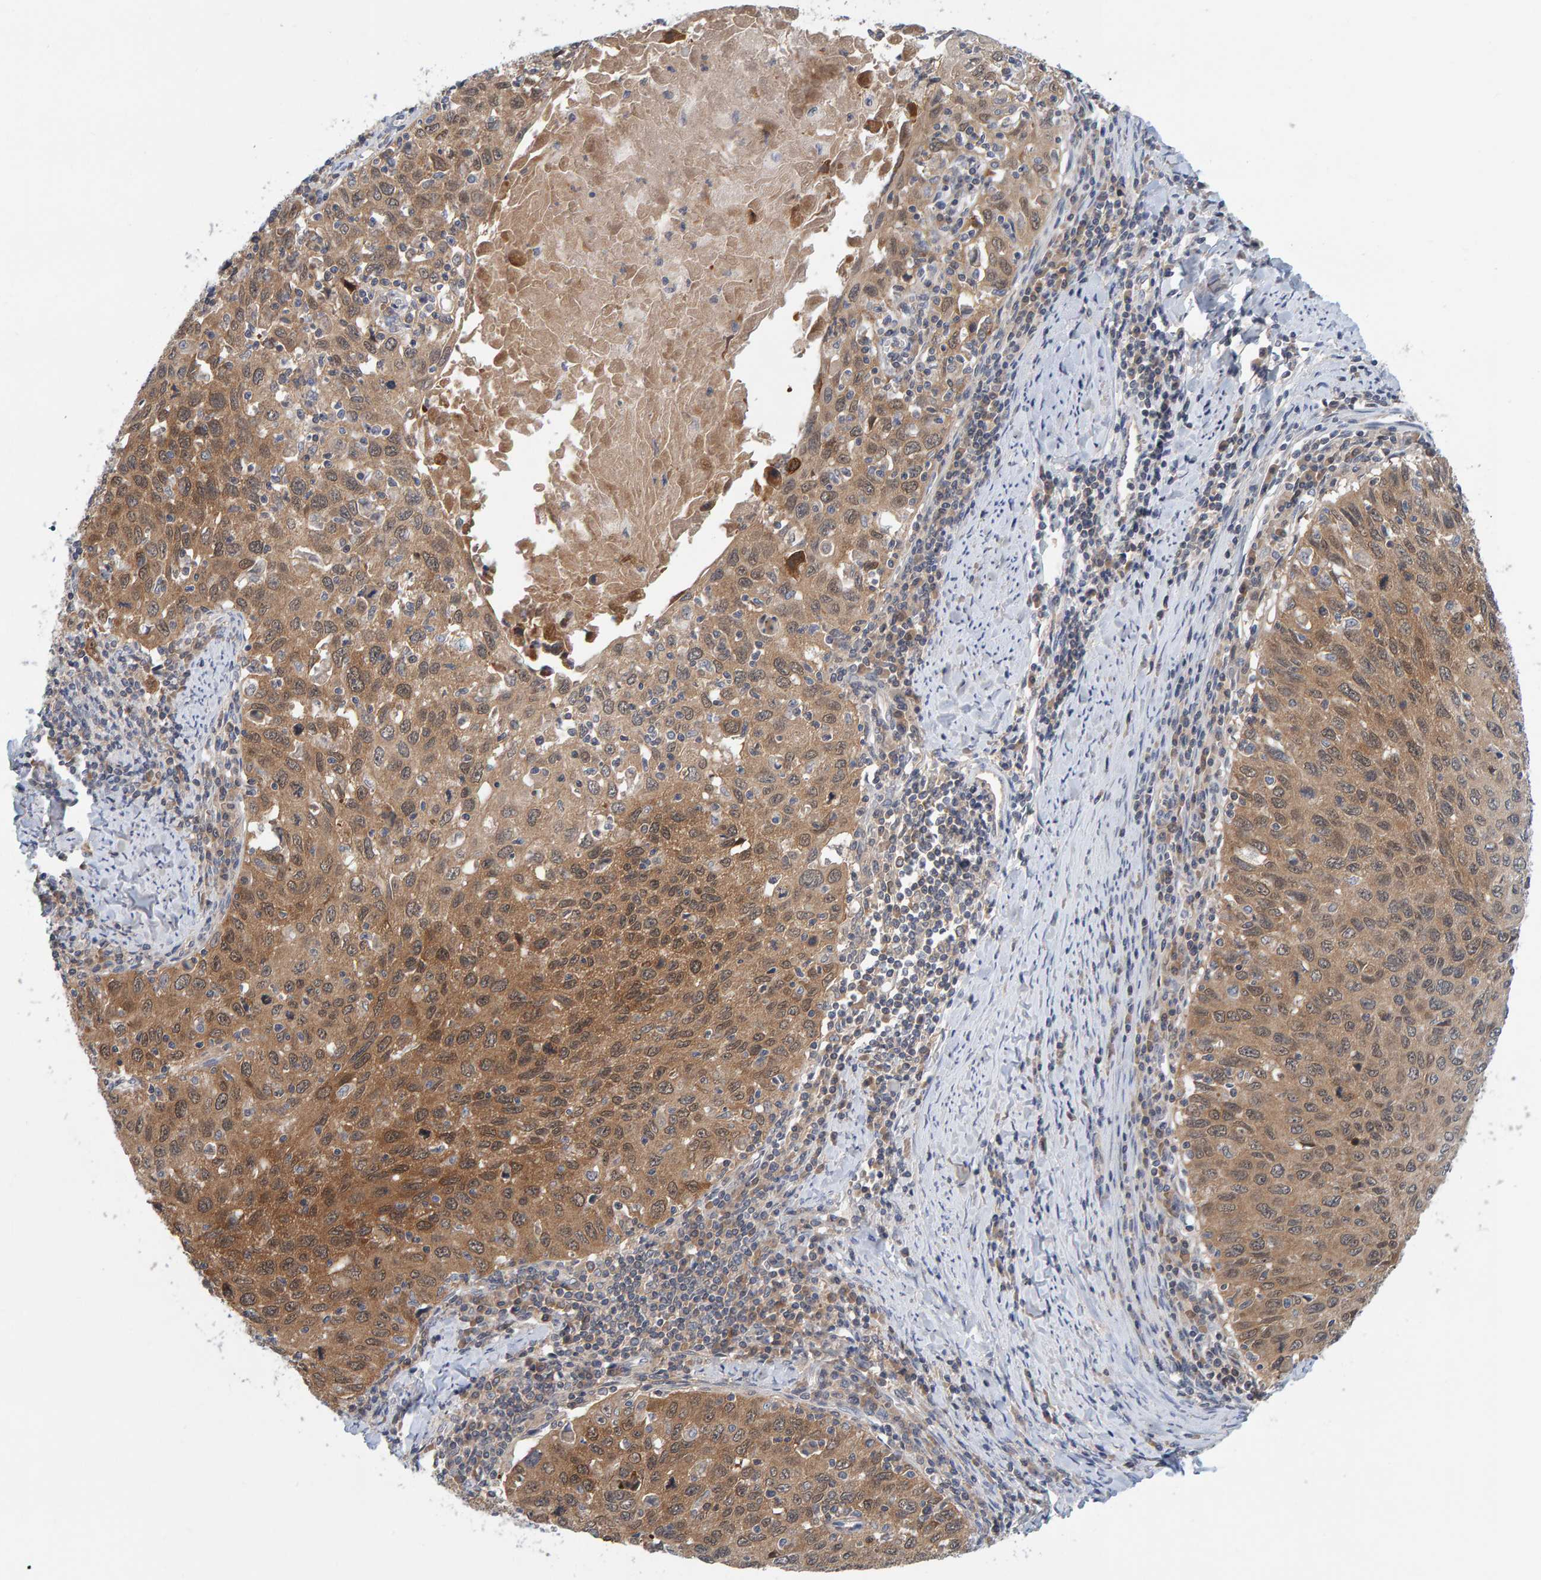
{"staining": {"intensity": "moderate", "quantity": ">75%", "location": "cytoplasmic/membranous"}, "tissue": "cervical cancer", "cell_type": "Tumor cells", "image_type": "cancer", "snomed": [{"axis": "morphology", "description": "Squamous cell carcinoma, NOS"}, {"axis": "topography", "description": "Cervix"}], "caption": "A high-resolution photomicrograph shows immunohistochemistry staining of squamous cell carcinoma (cervical), which shows moderate cytoplasmic/membranous staining in approximately >75% of tumor cells.", "gene": "TATDN1", "patient": {"sex": "female", "age": 53}}